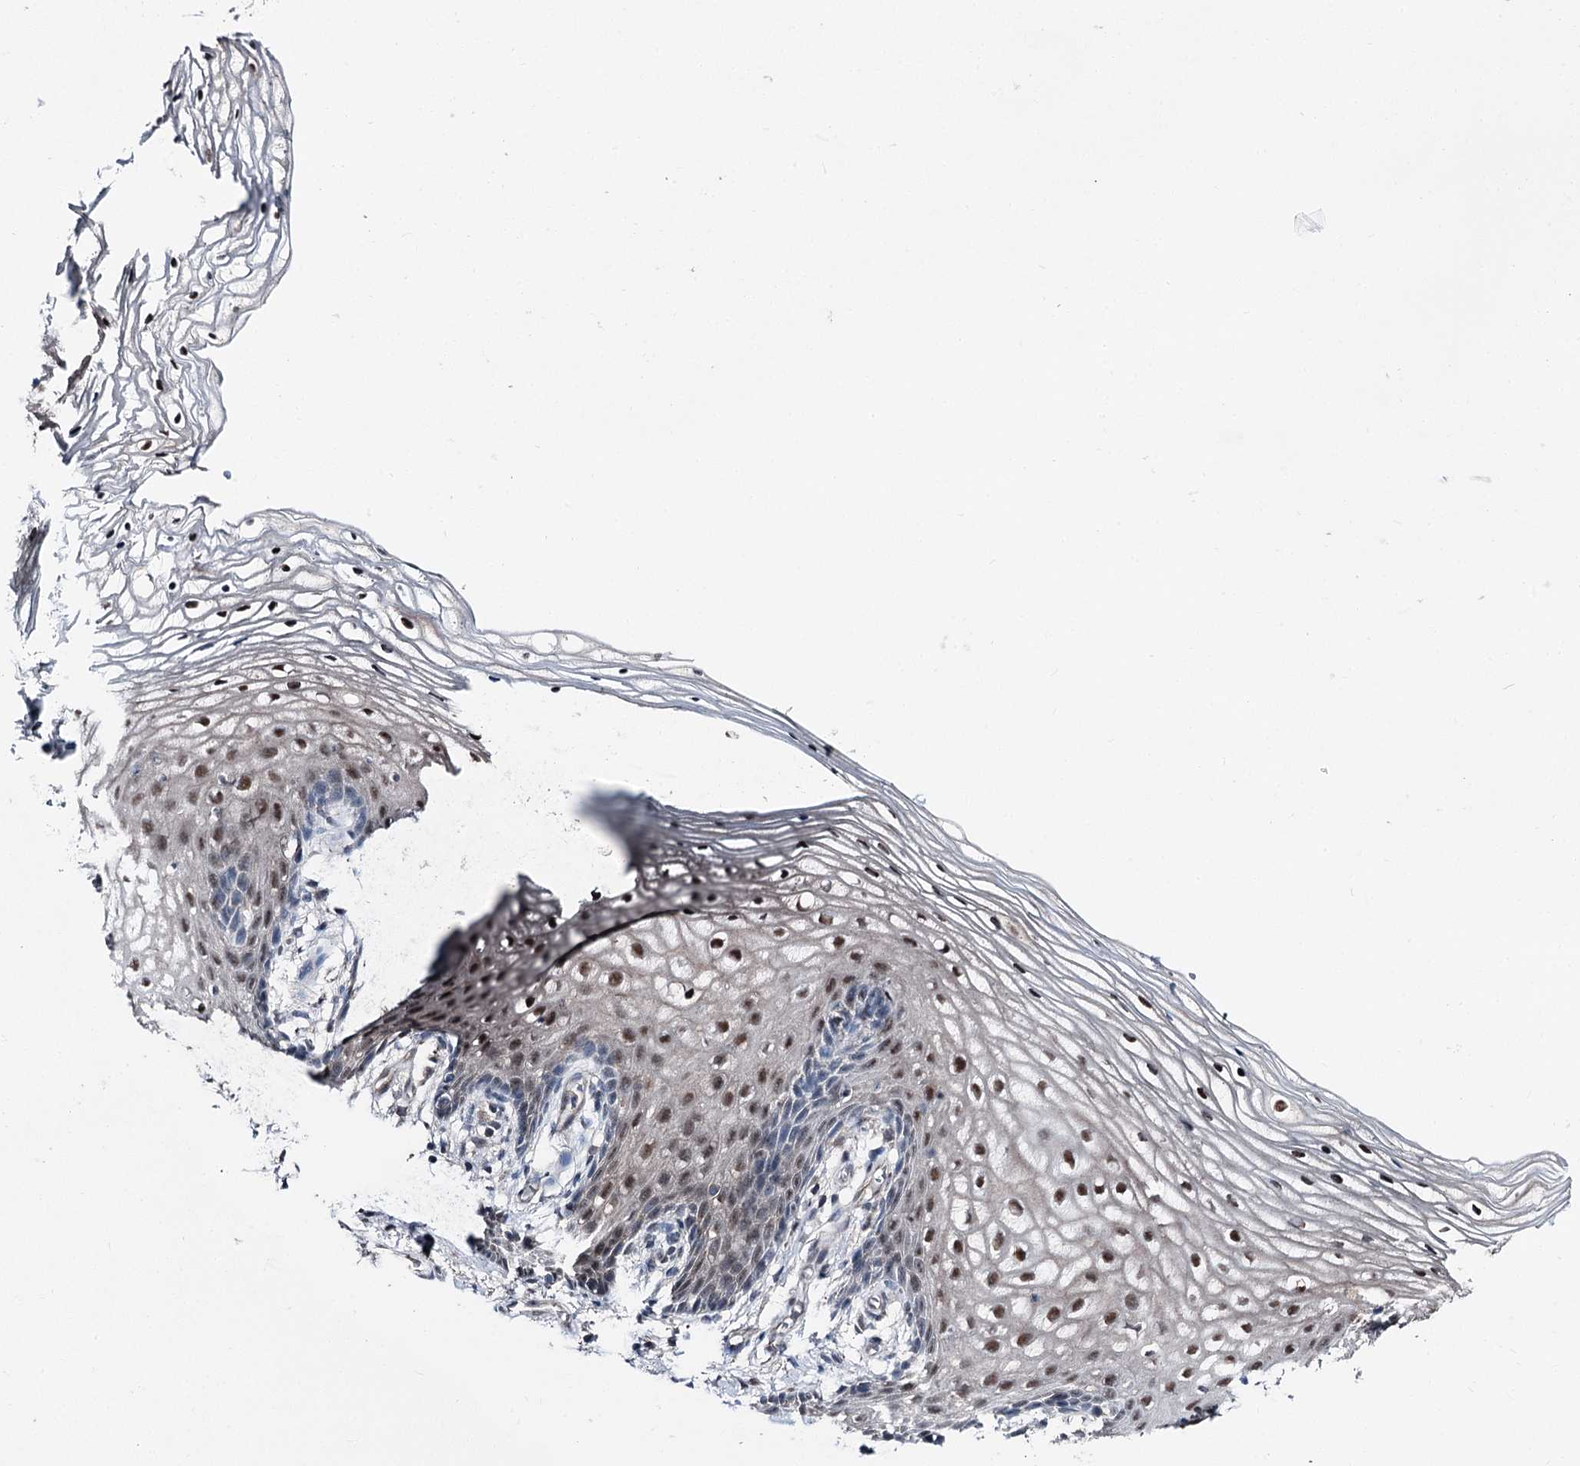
{"staining": {"intensity": "moderate", "quantity": "25%-75%", "location": "nuclear"}, "tissue": "vagina", "cell_type": "Squamous epithelial cells", "image_type": "normal", "snomed": [{"axis": "morphology", "description": "Normal tissue, NOS"}, {"axis": "topography", "description": "Vagina"}], "caption": "Protein expression by immunohistochemistry shows moderate nuclear staining in about 25%-75% of squamous epithelial cells in benign vagina.", "gene": "PSMD13", "patient": {"sex": "female", "age": 60}}